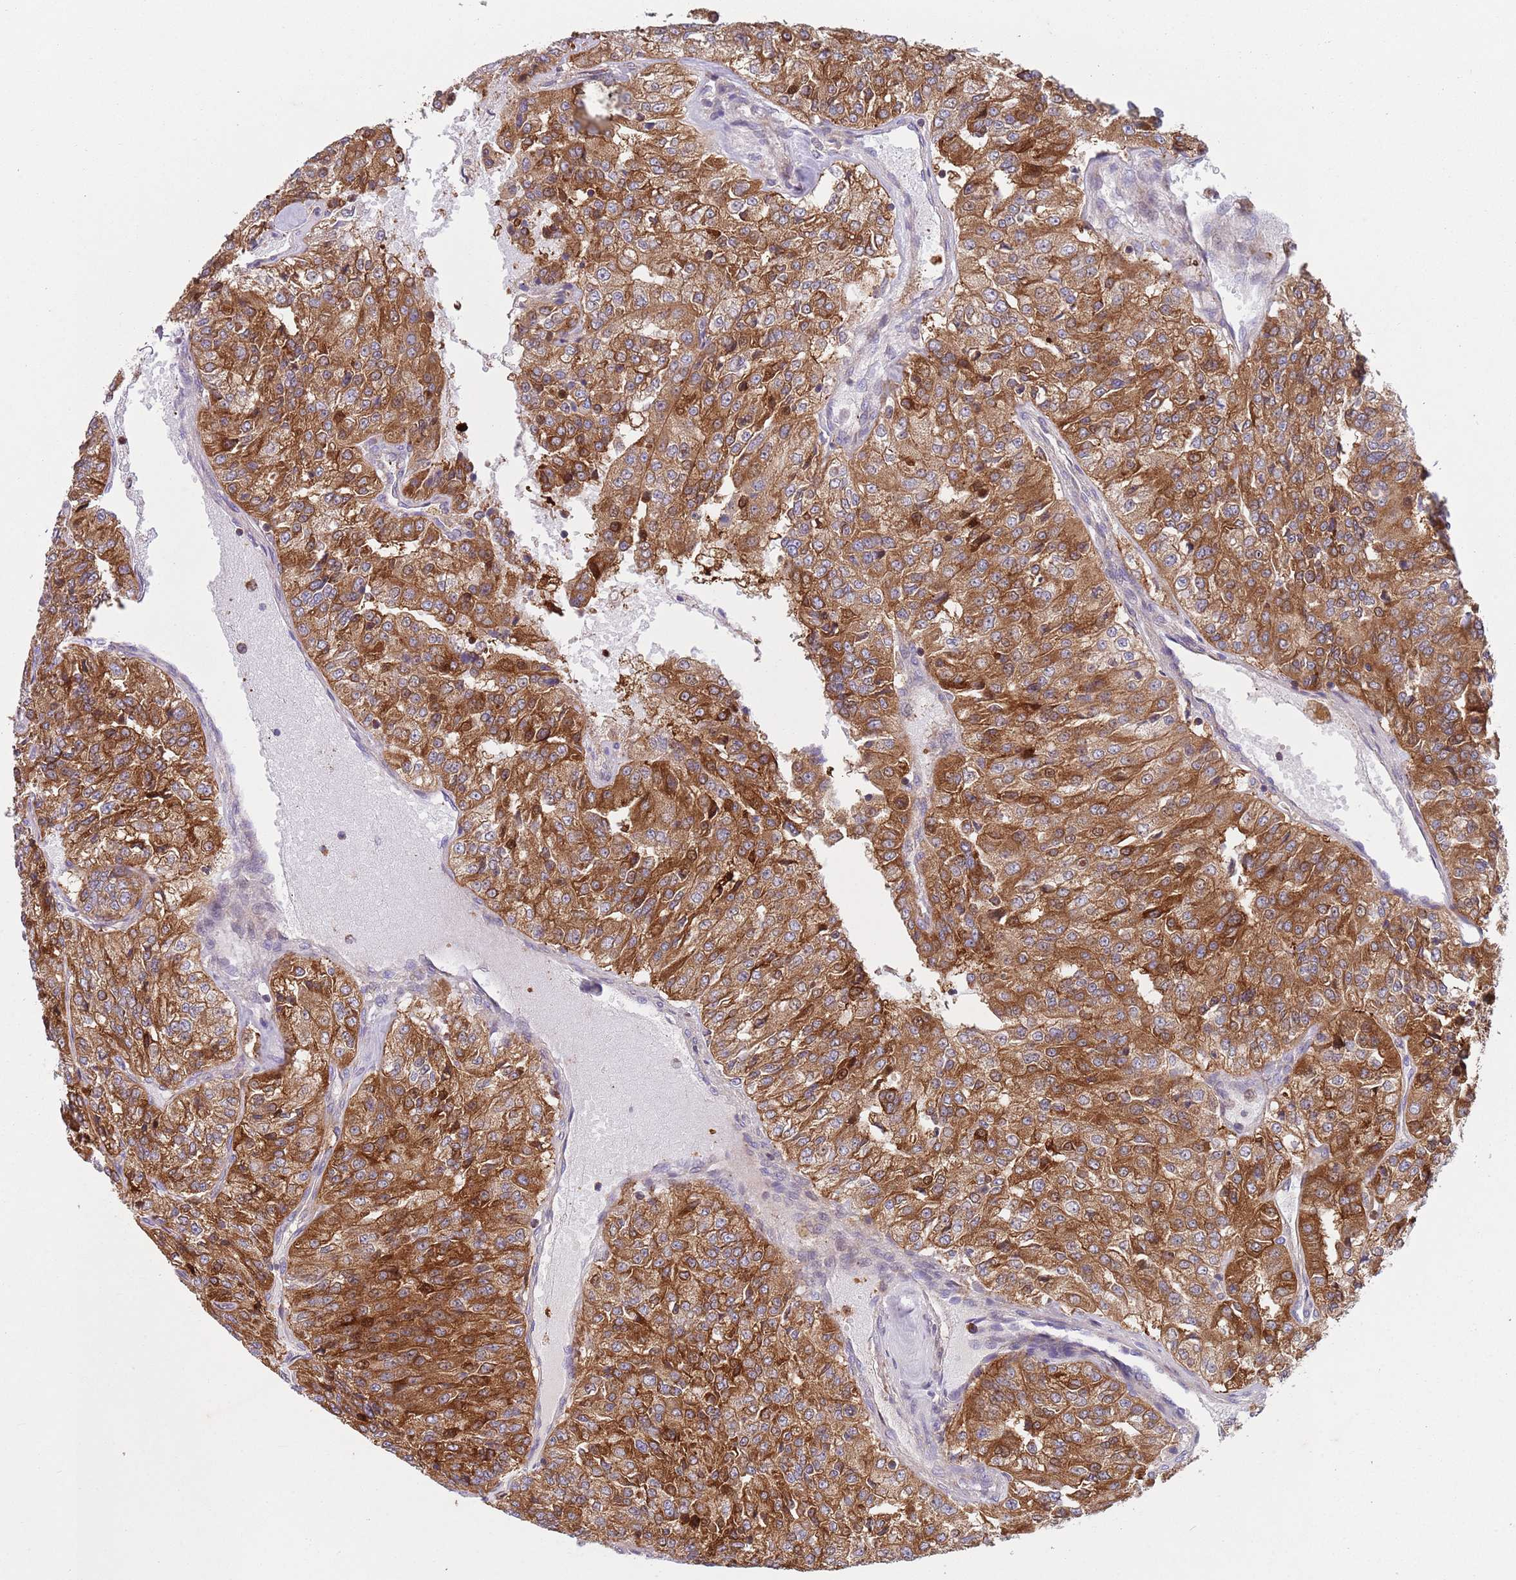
{"staining": {"intensity": "moderate", "quantity": ">75%", "location": "cytoplasmic/membranous"}, "tissue": "renal cancer", "cell_type": "Tumor cells", "image_type": "cancer", "snomed": [{"axis": "morphology", "description": "Adenocarcinoma, NOS"}, {"axis": "topography", "description": "Kidney"}], "caption": "Immunohistochemical staining of human adenocarcinoma (renal) displays medium levels of moderate cytoplasmic/membranous expression in about >75% of tumor cells.", "gene": "ZMYM5", "patient": {"sex": "female", "age": 63}}